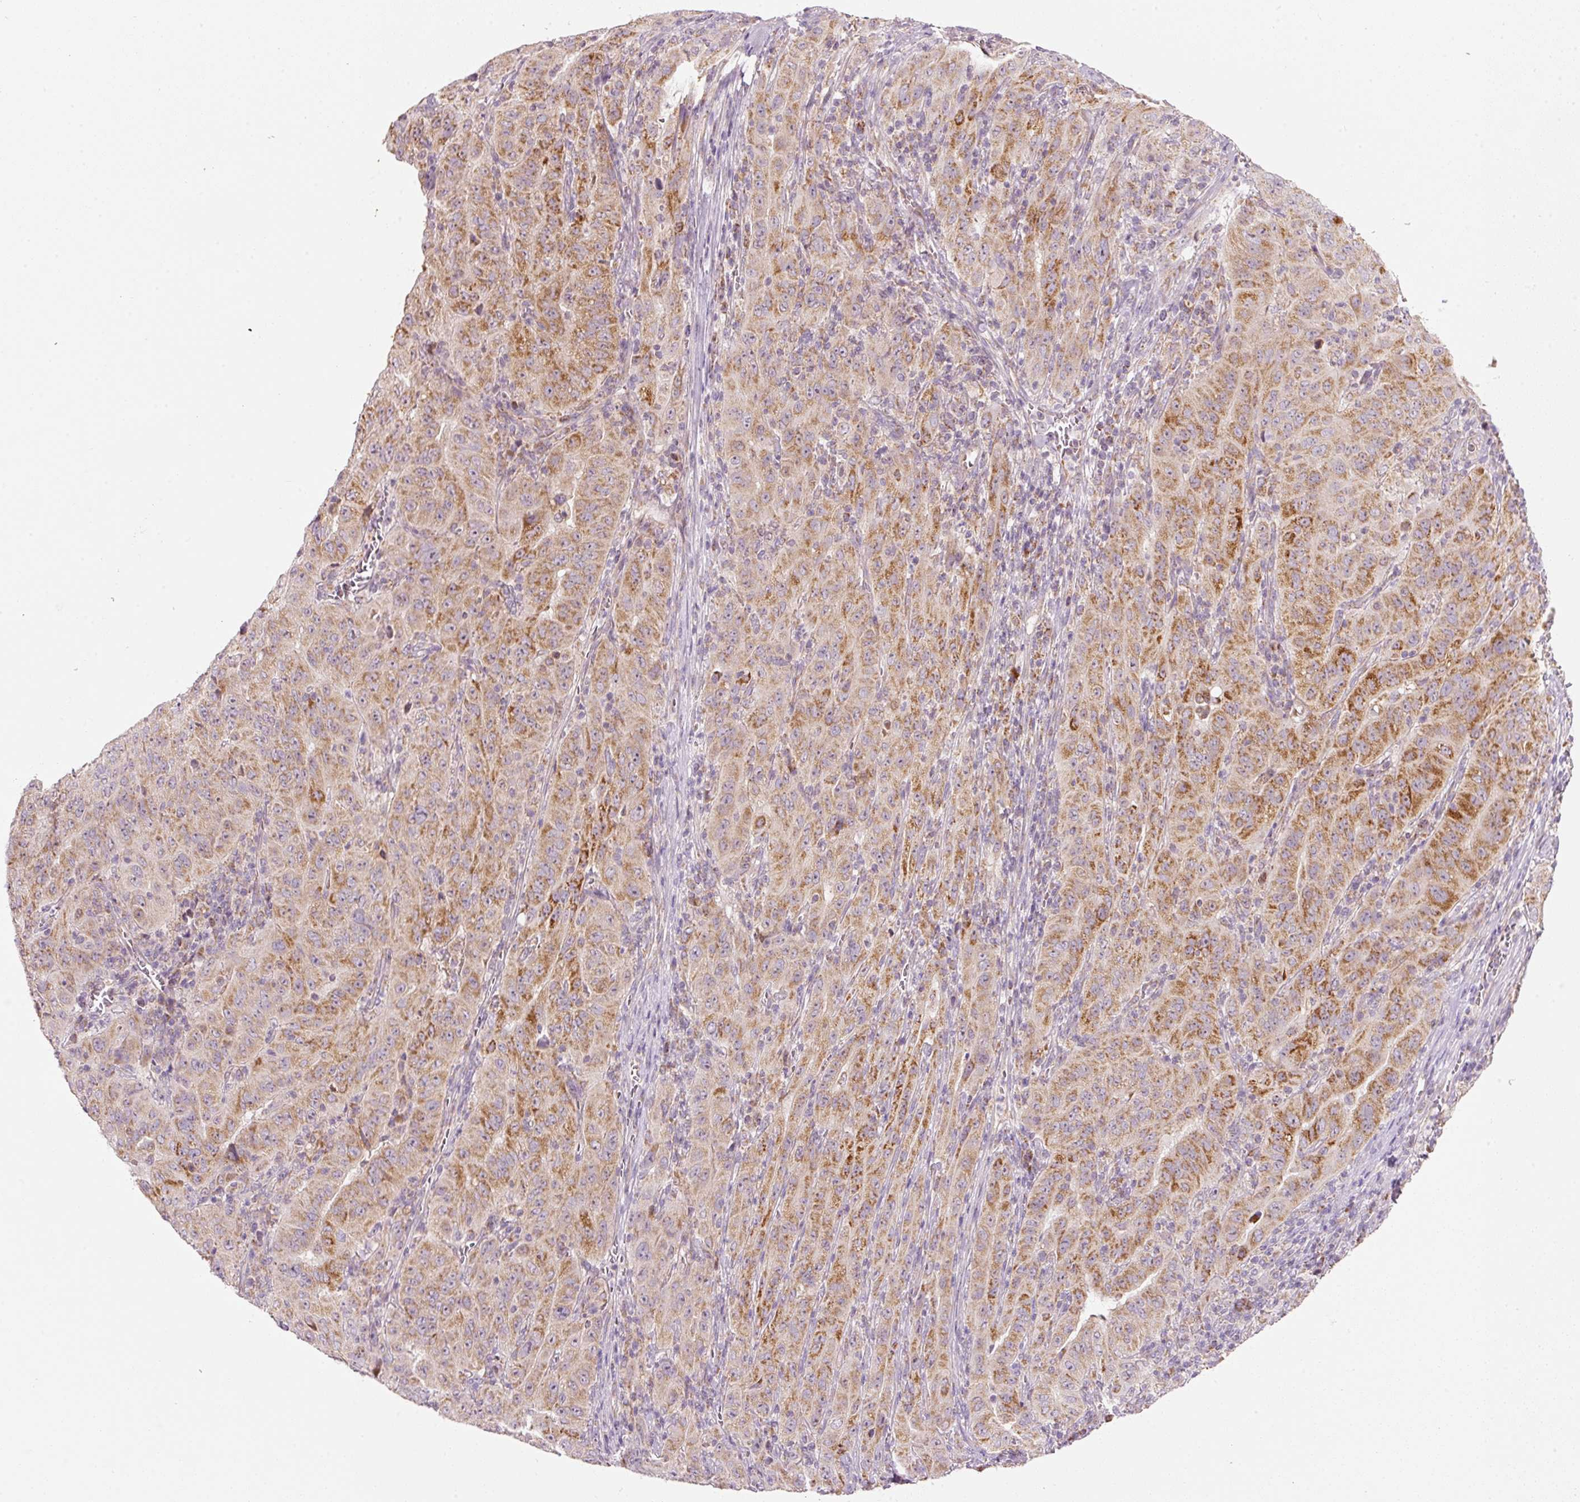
{"staining": {"intensity": "strong", "quantity": "25%-75%", "location": "cytoplasmic/membranous"}, "tissue": "pancreatic cancer", "cell_type": "Tumor cells", "image_type": "cancer", "snomed": [{"axis": "morphology", "description": "Adenocarcinoma, NOS"}, {"axis": "topography", "description": "Pancreas"}], "caption": "Pancreatic cancer (adenocarcinoma) stained with immunohistochemistry shows strong cytoplasmic/membranous staining in approximately 25%-75% of tumor cells. The protein of interest is shown in brown color, while the nuclei are stained blue.", "gene": "FAM78B", "patient": {"sex": "male", "age": 63}}